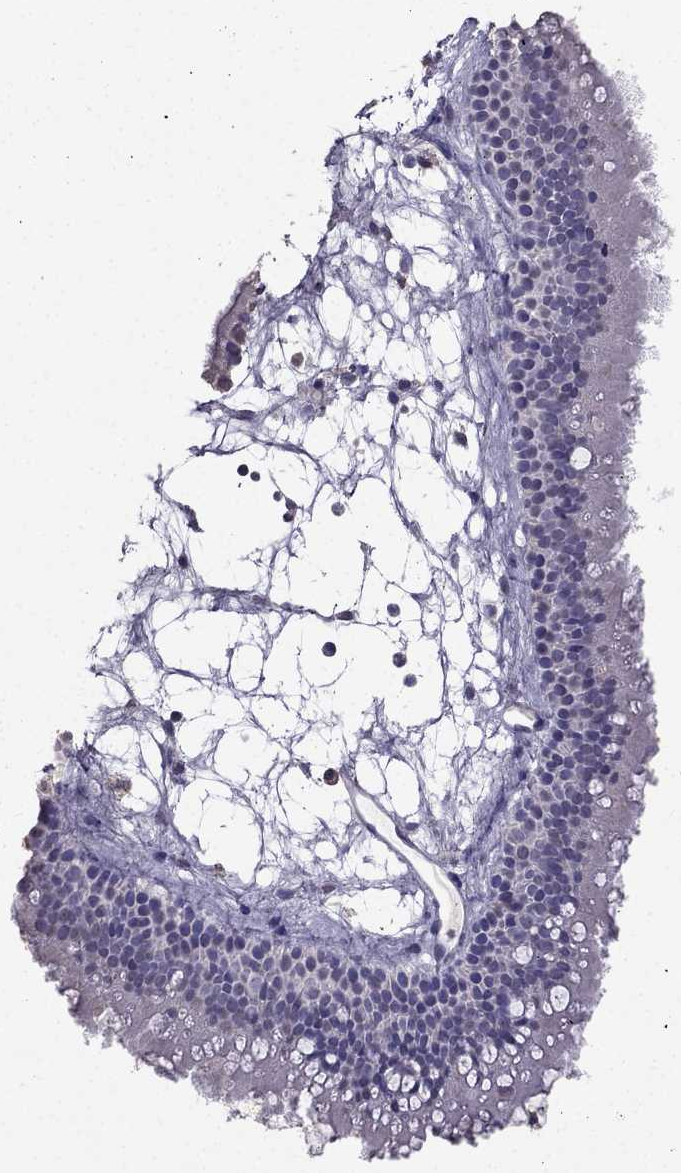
{"staining": {"intensity": "negative", "quantity": "none", "location": "none"}, "tissue": "nasopharynx", "cell_type": "Respiratory epithelial cells", "image_type": "normal", "snomed": [{"axis": "morphology", "description": "Normal tissue, NOS"}, {"axis": "topography", "description": "Nasopharynx"}], "caption": "Respiratory epithelial cells are negative for brown protein staining in unremarkable nasopharynx. (Brightfield microscopy of DAB (3,3'-diaminobenzidine) immunohistochemistry at high magnification).", "gene": "ARHGAP11A", "patient": {"sex": "female", "age": 85}}